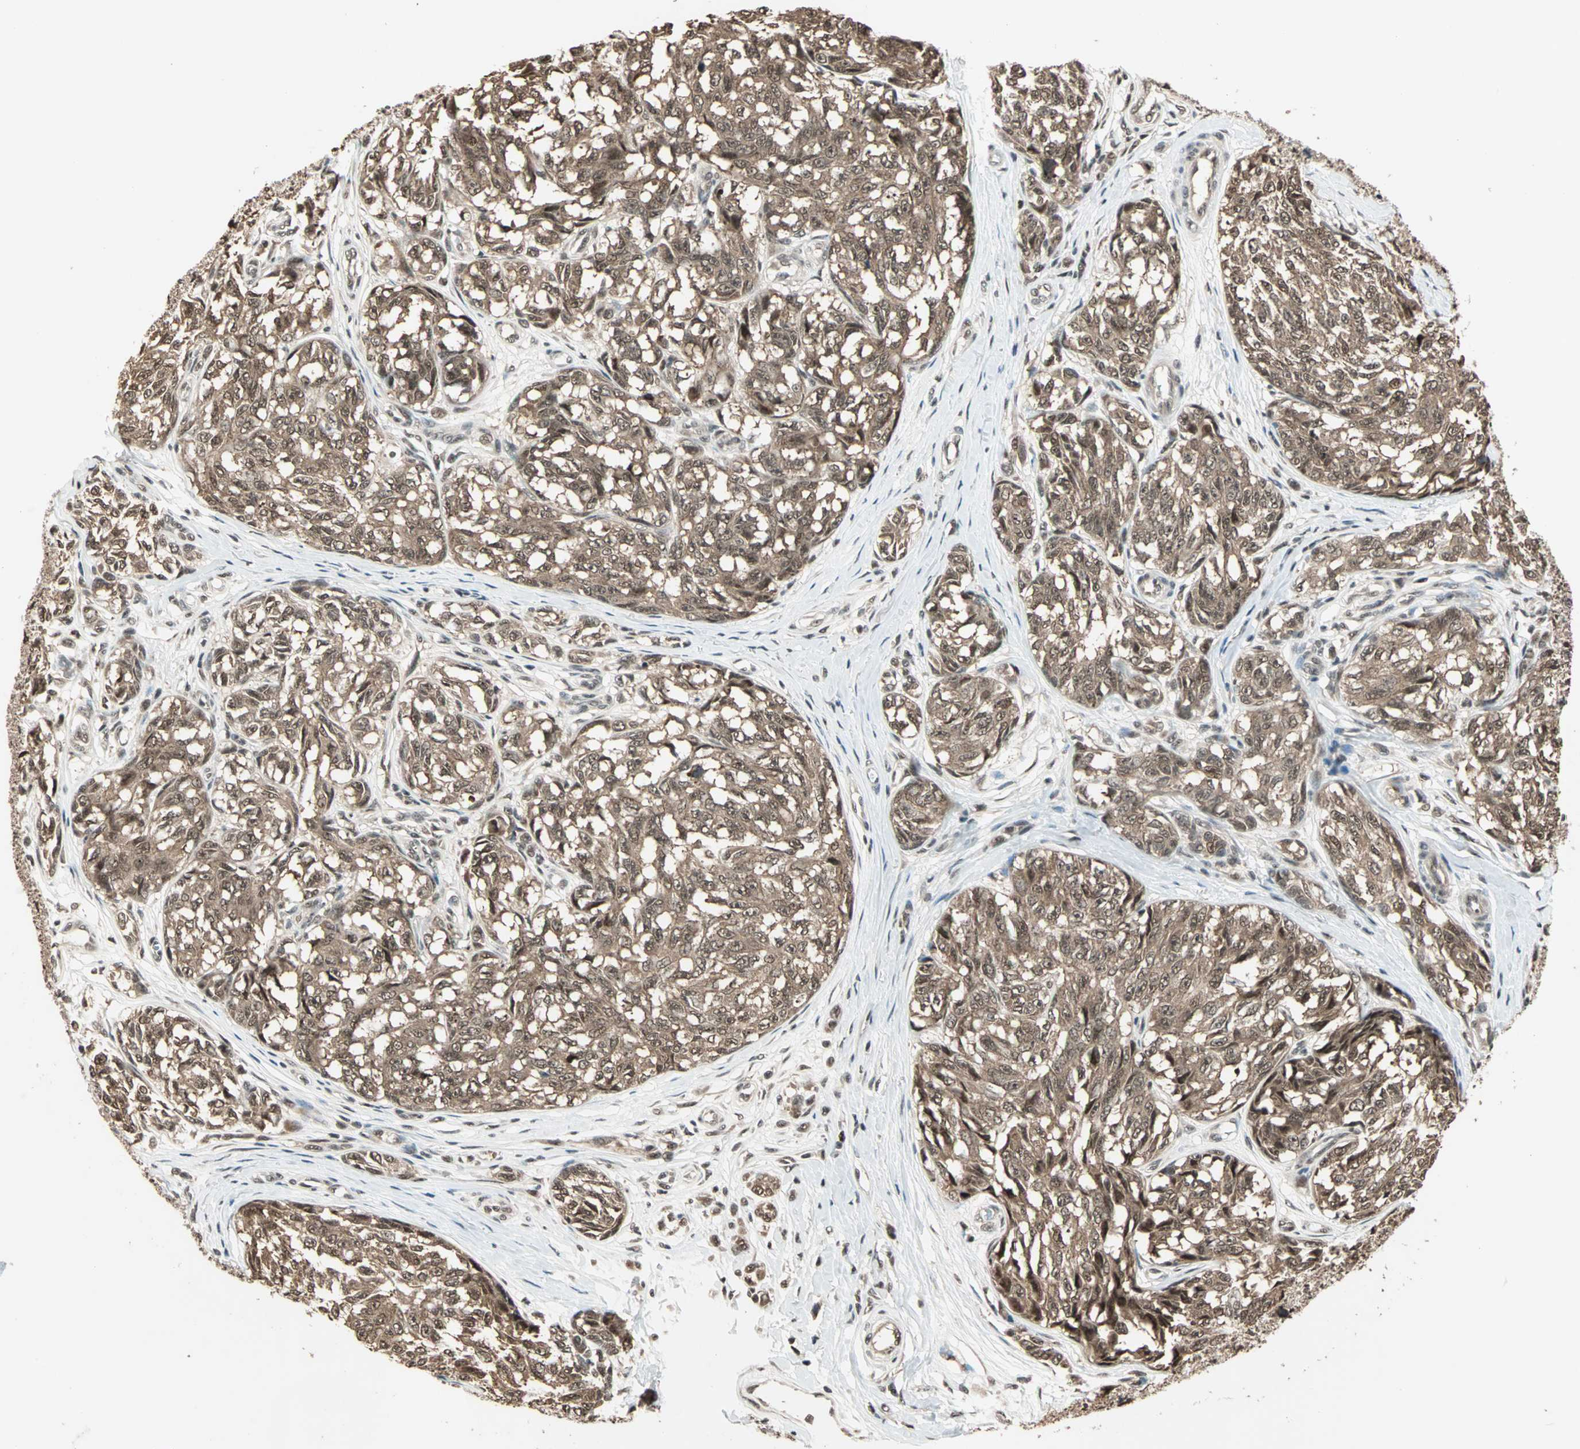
{"staining": {"intensity": "moderate", "quantity": ">75%", "location": "cytoplasmic/membranous,nuclear"}, "tissue": "melanoma", "cell_type": "Tumor cells", "image_type": "cancer", "snomed": [{"axis": "morphology", "description": "Malignant melanoma, NOS"}, {"axis": "topography", "description": "Skin"}], "caption": "Melanoma stained for a protein (brown) reveals moderate cytoplasmic/membranous and nuclear positive expression in approximately >75% of tumor cells.", "gene": "ZNF44", "patient": {"sex": "female", "age": 64}}